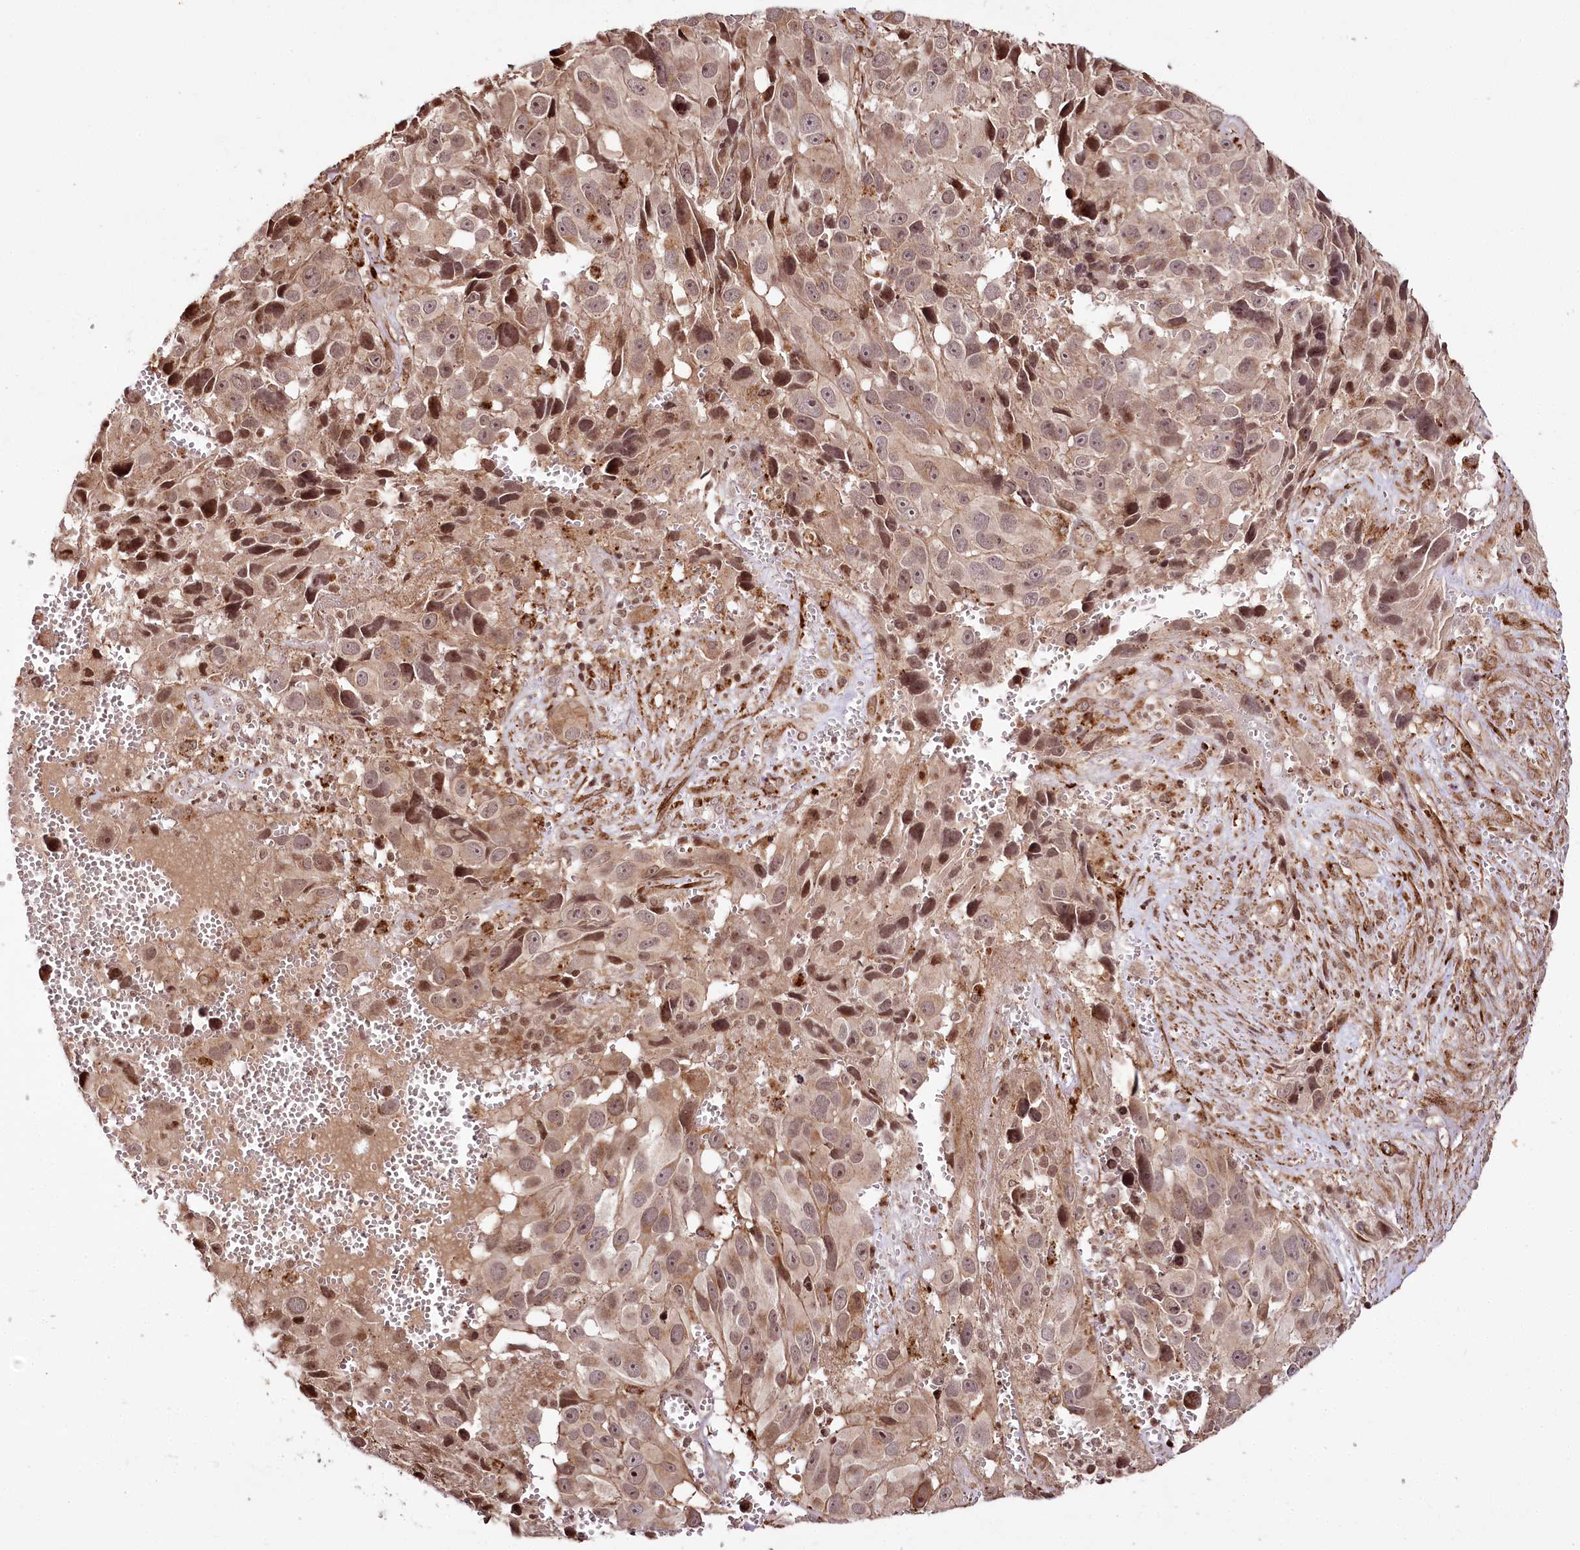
{"staining": {"intensity": "moderate", "quantity": "25%-75%", "location": "nuclear"}, "tissue": "melanoma", "cell_type": "Tumor cells", "image_type": "cancer", "snomed": [{"axis": "morphology", "description": "Malignant melanoma, NOS"}, {"axis": "topography", "description": "Skin"}], "caption": "There is medium levels of moderate nuclear positivity in tumor cells of malignant melanoma, as demonstrated by immunohistochemical staining (brown color).", "gene": "HOXC8", "patient": {"sex": "male", "age": 84}}